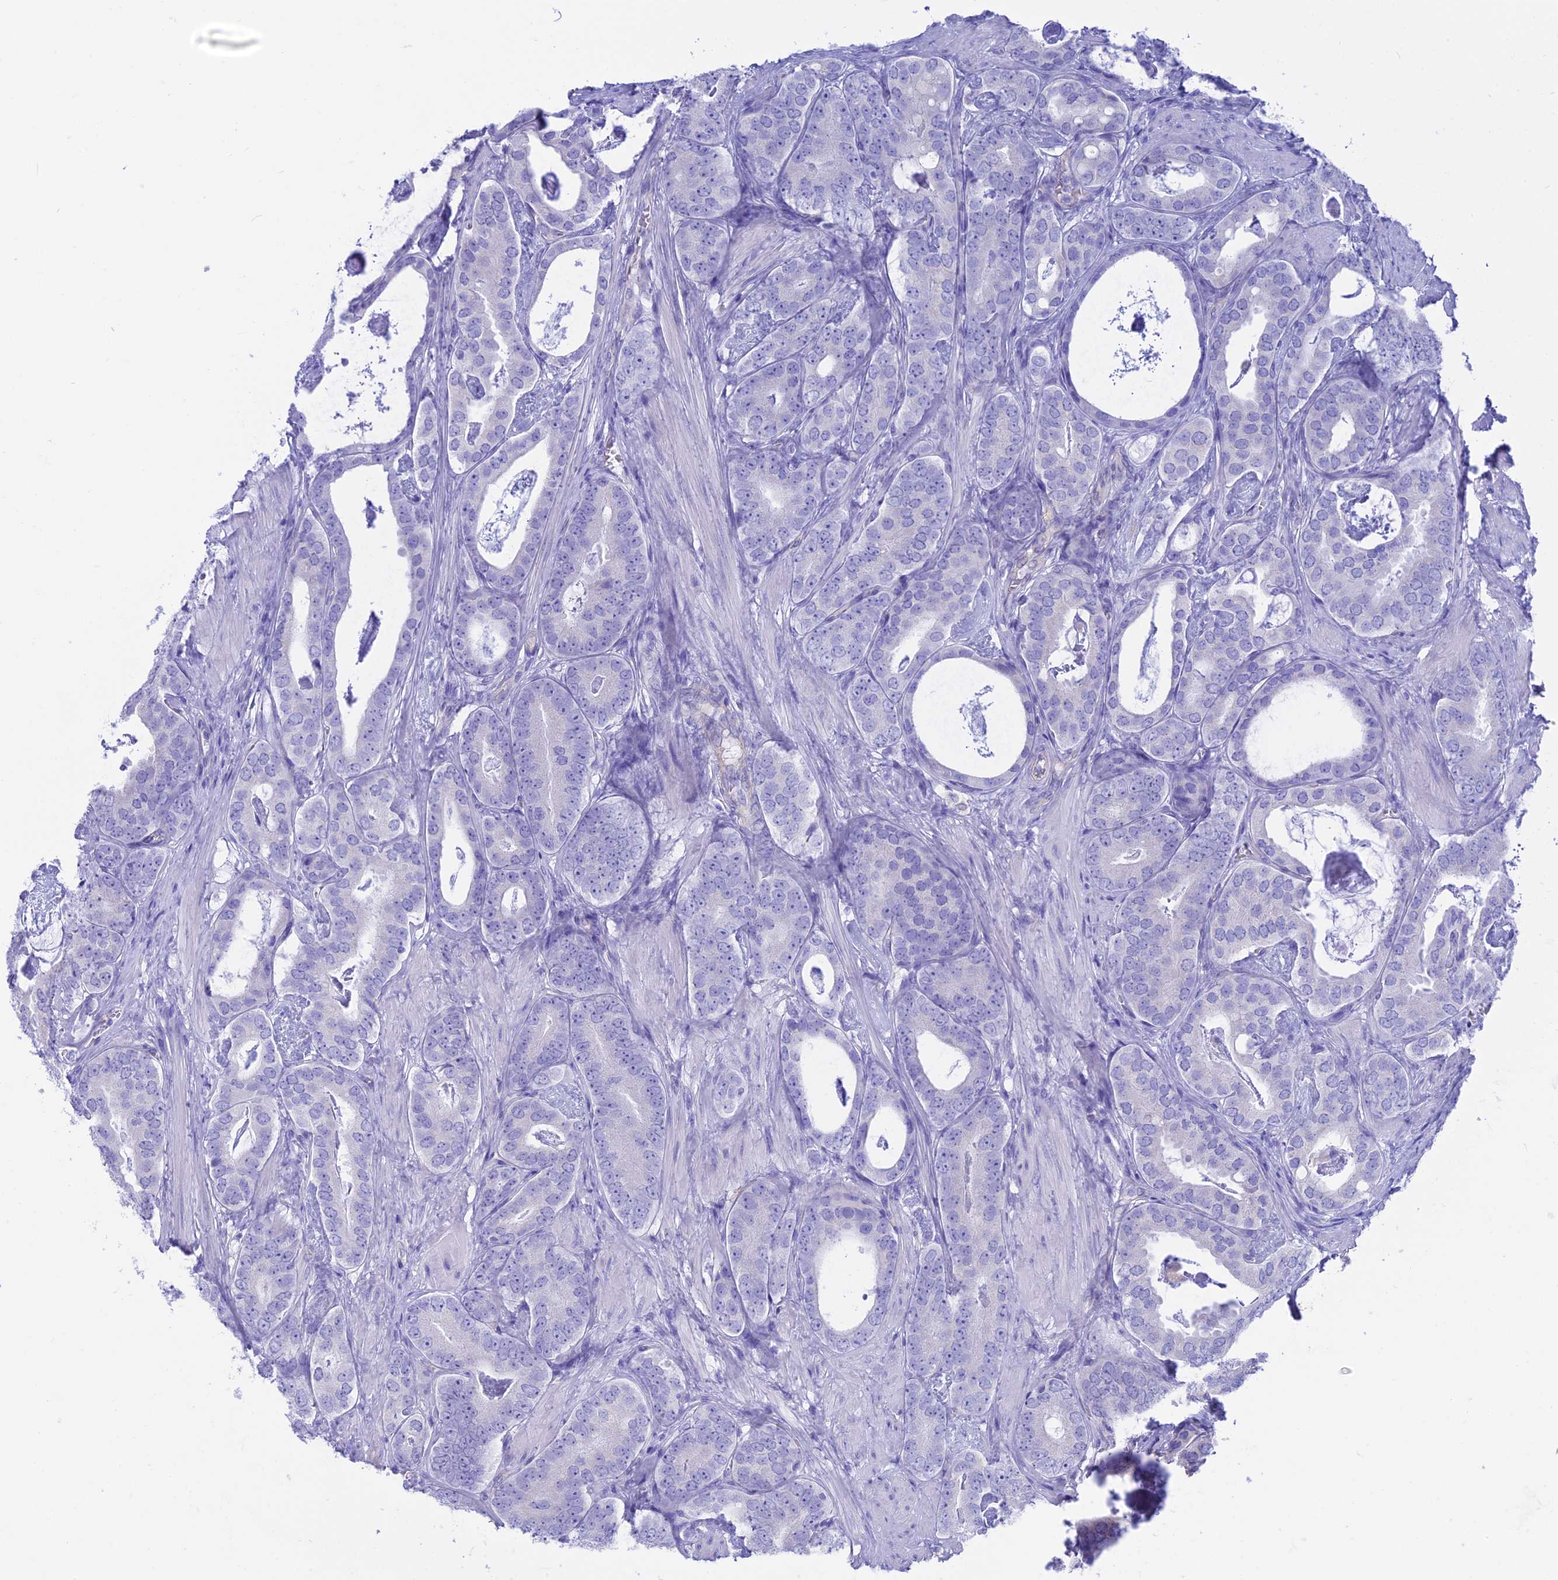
{"staining": {"intensity": "negative", "quantity": "none", "location": "none"}, "tissue": "prostate cancer", "cell_type": "Tumor cells", "image_type": "cancer", "snomed": [{"axis": "morphology", "description": "Adenocarcinoma, Low grade"}, {"axis": "topography", "description": "Prostate"}], "caption": "Tumor cells are negative for brown protein staining in prostate cancer. Brightfield microscopy of immunohistochemistry stained with DAB (3,3'-diaminobenzidine) (brown) and hematoxylin (blue), captured at high magnification.", "gene": "GNGT2", "patient": {"sex": "male", "age": 71}}